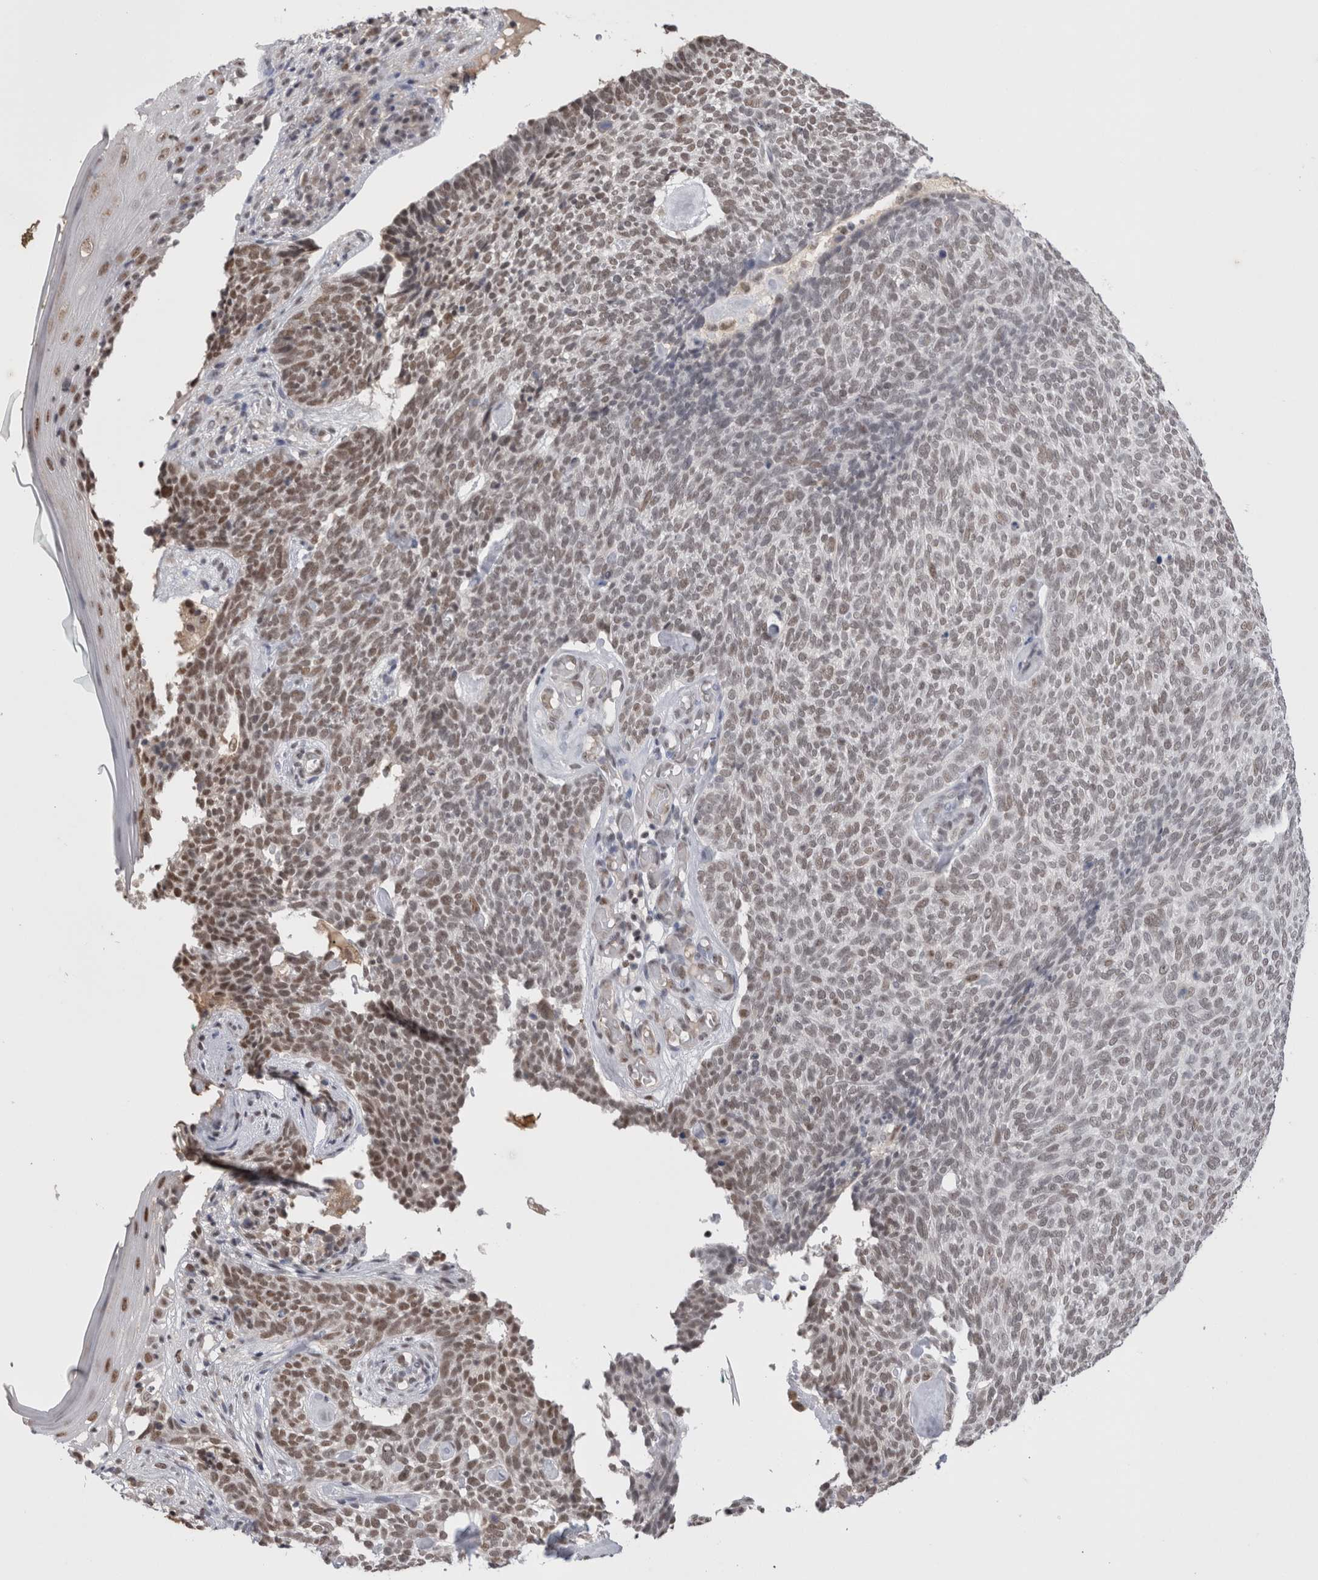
{"staining": {"intensity": "moderate", "quantity": "25%-75%", "location": "nuclear"}, "tissue": "skin cancer", "cell_type": "Tumor cells", "image_type": "cancer", "snomed": [{"axis": "morphology", "description": "Basal cell carcinoma"}, {"axis": "topography", "description": "Skin"}], "caption": "High-power microscopy captured an immunohistochemistry (IHC) histopathology image of skin cancer (basal cell carcinoma), revealing moderate nuclear positivity in approximately 25%-75% of tumor cells.", "gene": "DAXX", "patient": {"sex": "female", "age": 84}}